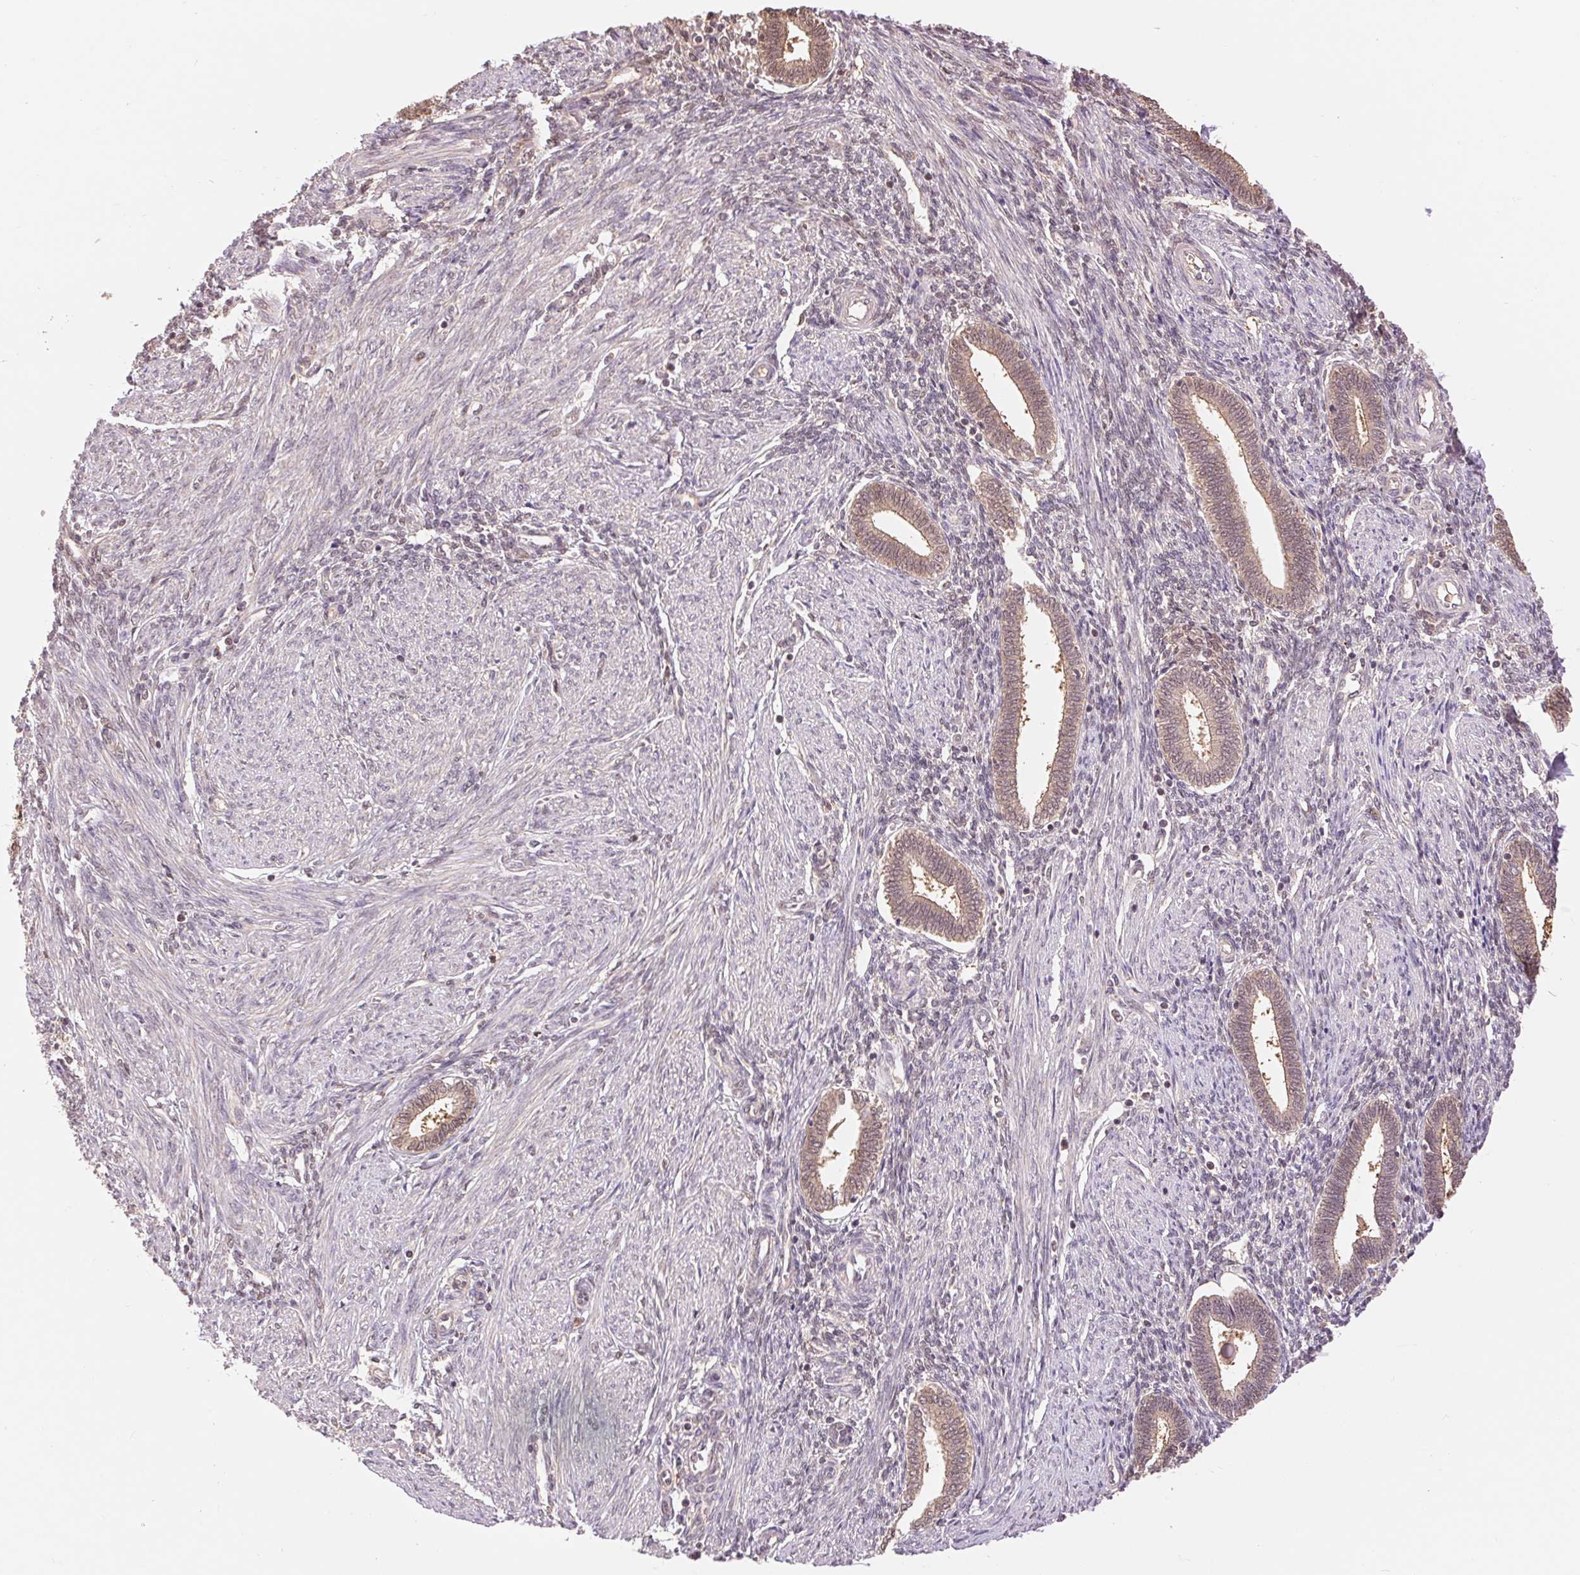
{"staining": {"intensity": "negative", "quantity": "none", "location": "none"}, "tissue": "endometrium", "cell_type": "Cells in endometrial stroma", "image_type": "normal", "snomed": [{"axis": "morphology", "description": "Normal tissue, NOS"}, {"axis": "topography", "description": "Endometrium"}], "caption": "Image shows no significant protein expression in cells in endometrial stroma of benign endometrium. The staining was performed using DAB to visualize the protein expression in brown, while the nuclei were stained in blue with hematoxylin (Magnification: 20x).", "gene": "TMEM273", "patient": {"sex": "female", "age": 42}}